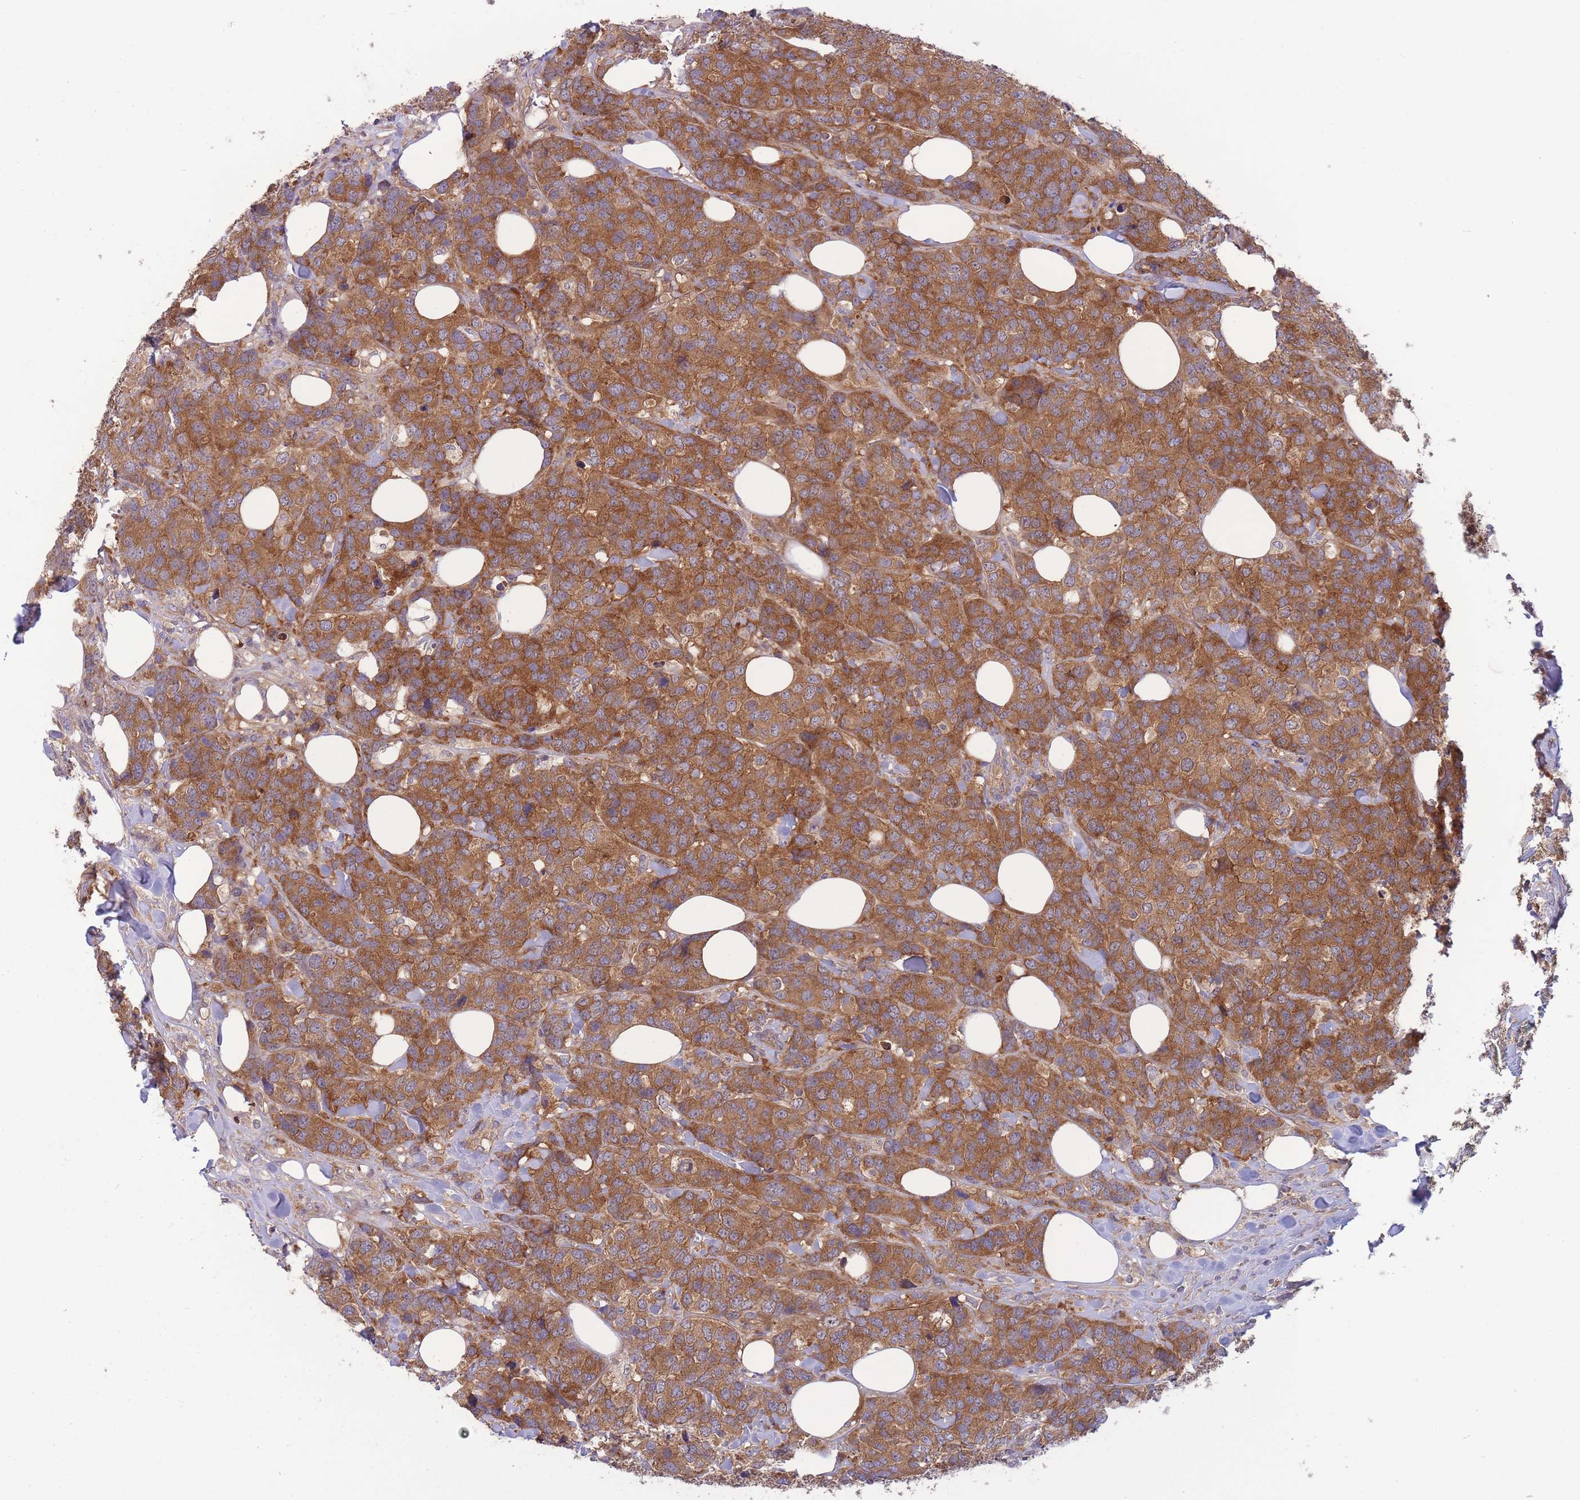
{"staining": {"intensity": "moderate", "quantity": ">75%", "location": "cytoplasmic/membranous"}, "tissue": "breast cancer", "cell_type": "Tumor cells", "image_type": "cancer", "snomed": [{"axis": "morphology", "description": "Lobular carcinoma"}, {"axis": "topography", "description": "Breast"}], "caption": "Human breast lobular carcinoma stained for a protein (brown) shows moderate cytoplasmic/membranous positive expression in approximately >75% of tumor cells.", "gene": "PFDN6", "patient": {"sex": "female", "age": 59}}